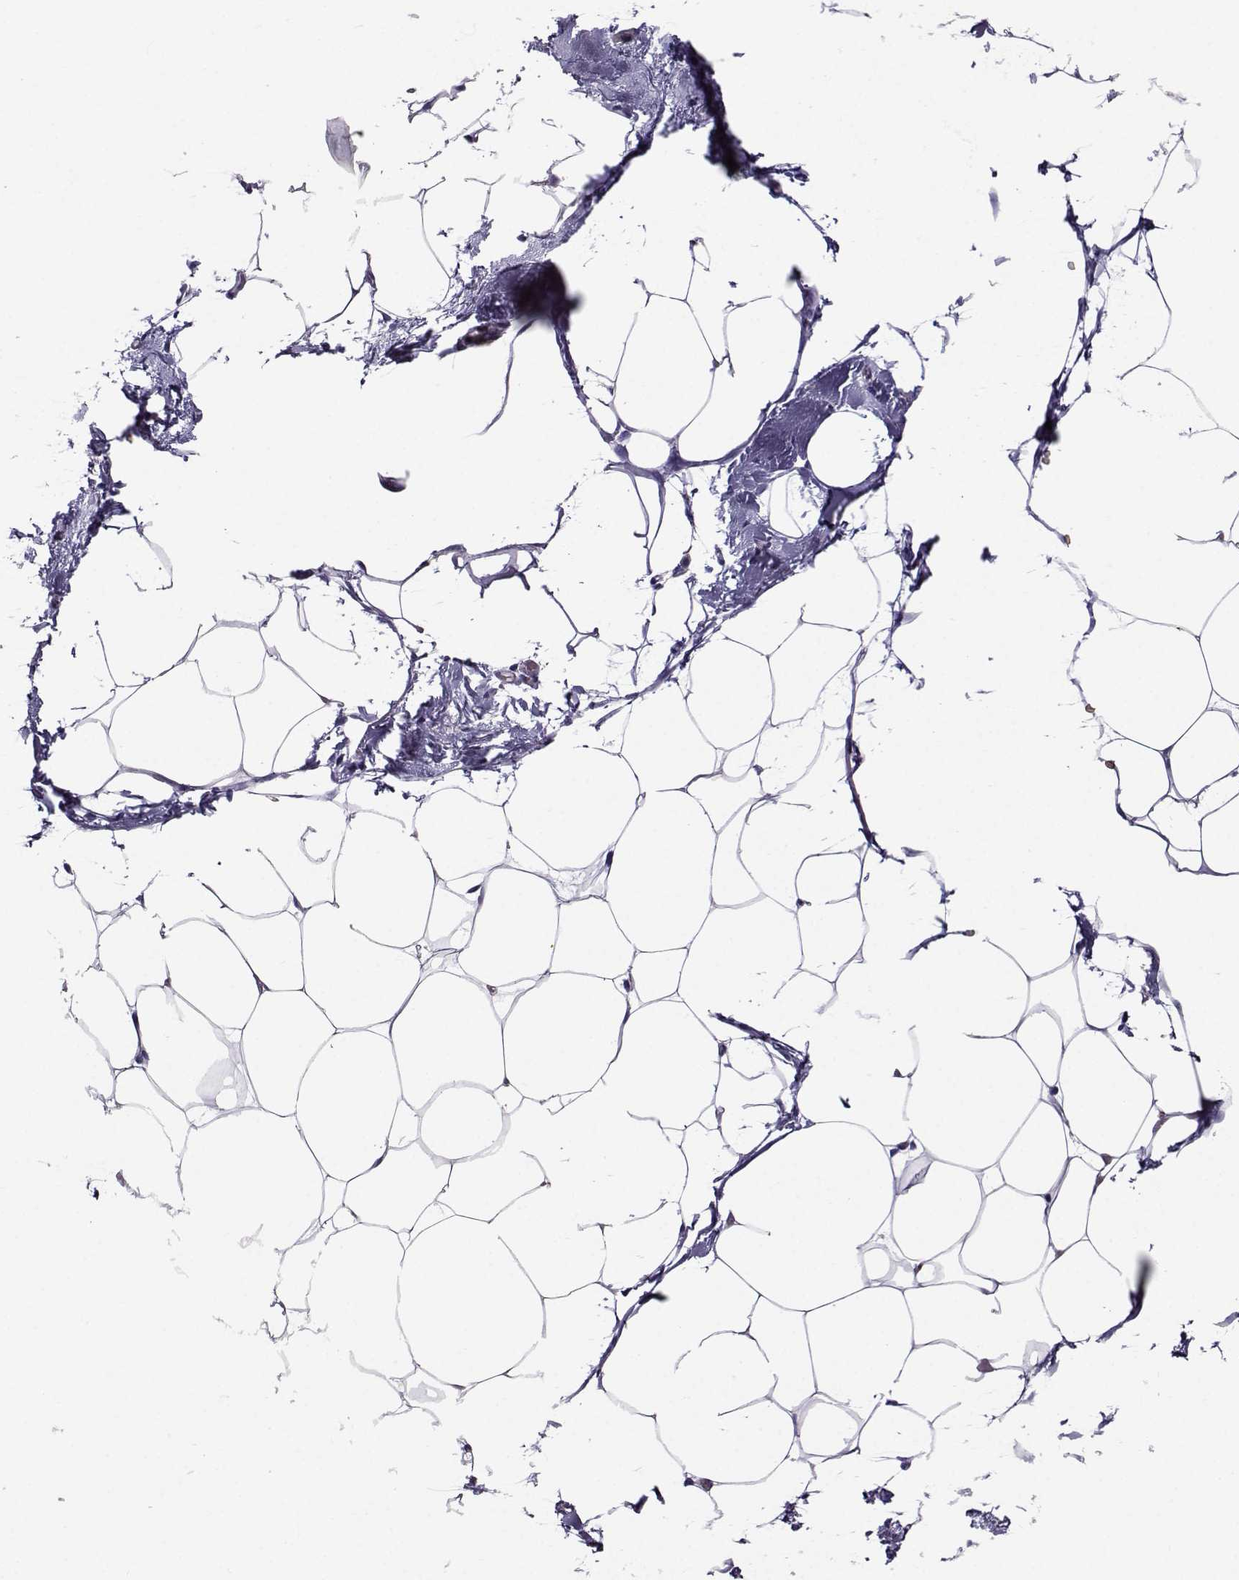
{"staining": {"intensity": "negative", "quantity": "none", "location": "none"}, "tissue": "adipose tissue", "cell_type": "Adipocytes", "image_type": "normal", "snomed": [{"axis": "morphology", "description": "Normal tissue, NOS"}, {"axis": "topography", "description": "Adipose tissue"}], "caption": "Photomicrograph shows no protein expression in adipocytes of normal adipose tissue.", "gene": "CLUL1", "patient": {"sex": "male", "age": 57}}